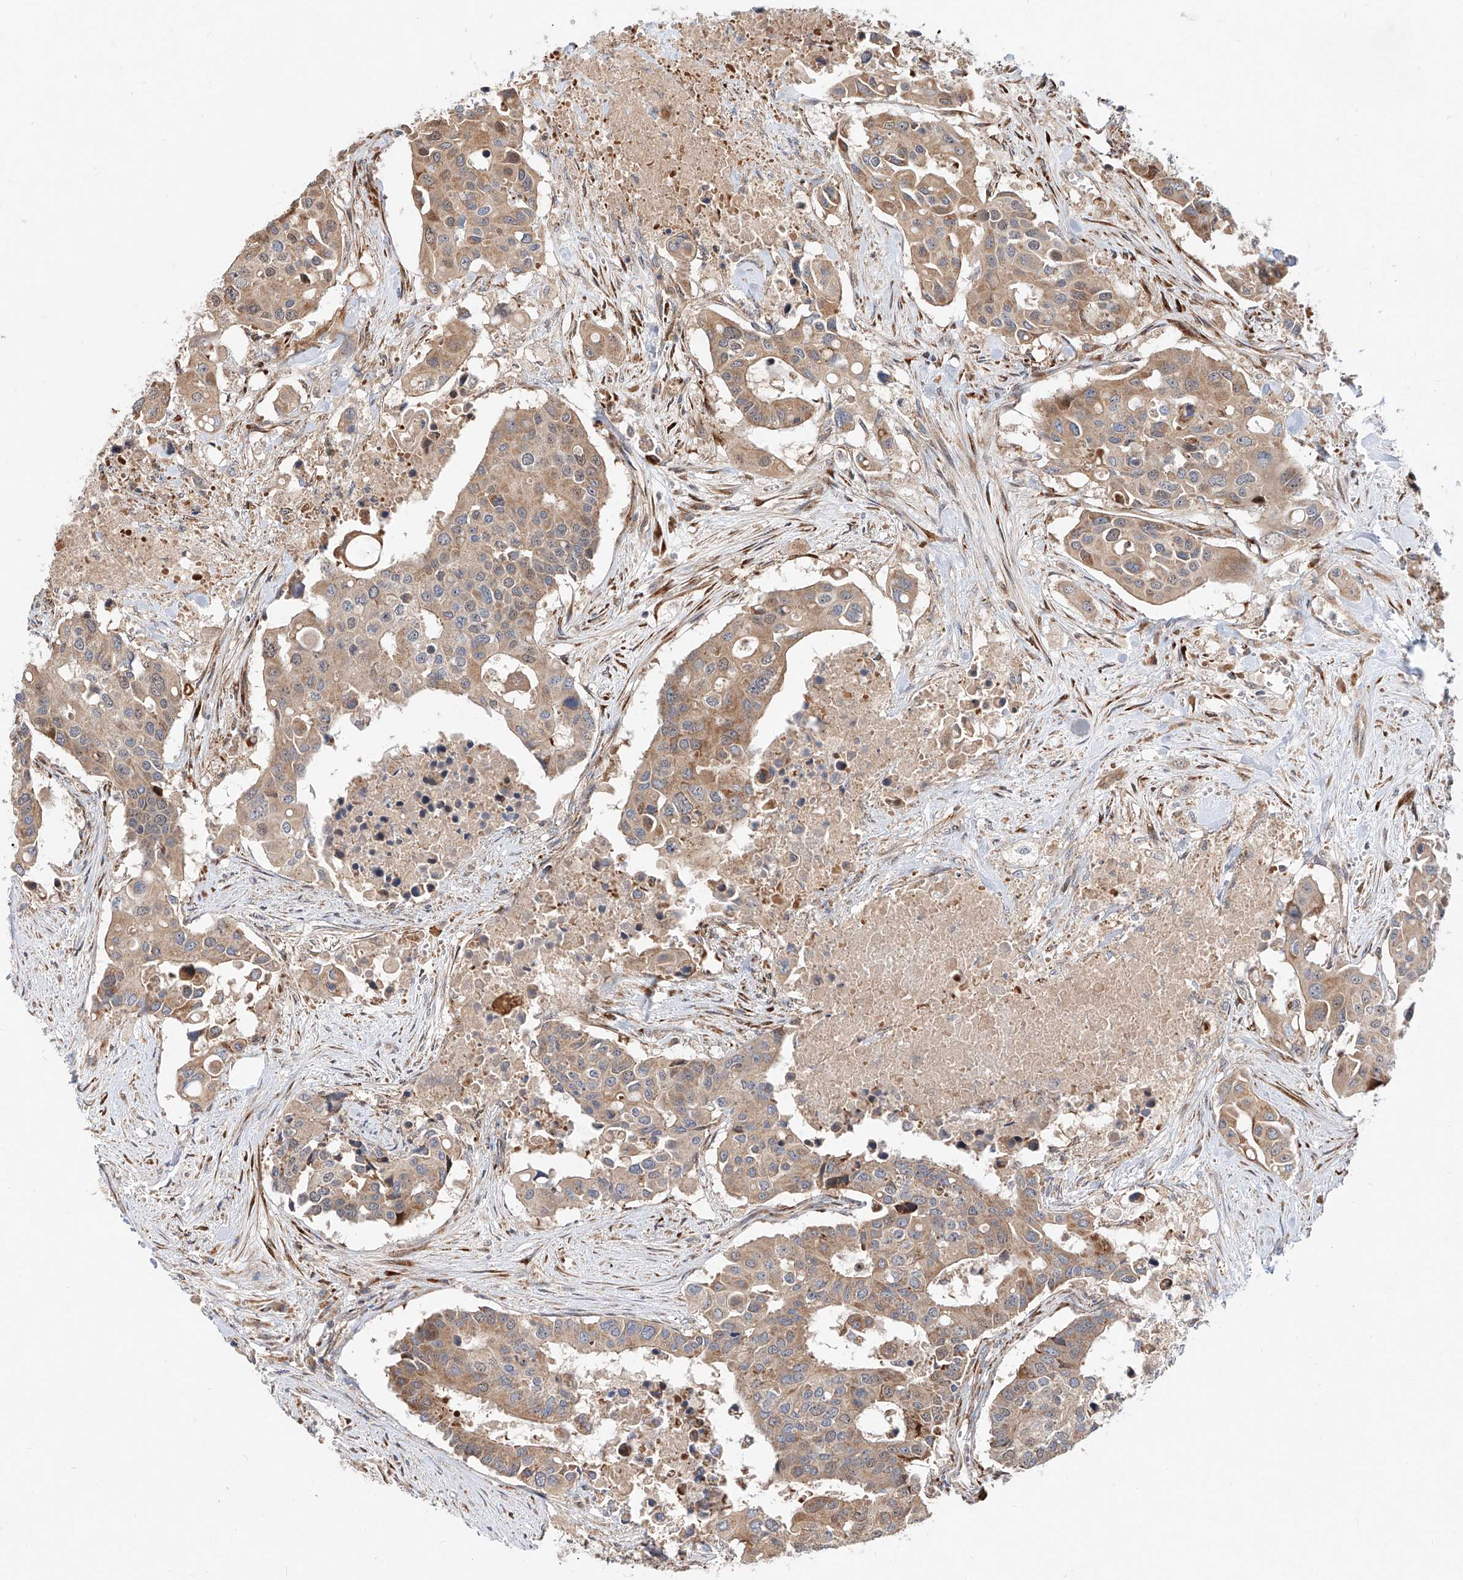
{"staining": {"intensity": "moderate", "quantity": ">75%", "location": "cytoplasmic/membranous"}, "tissue": "colorectal cancer", "cell_type": "Tumor cells", "image_type": "cancer", "snomed": [{"axis": "morphology", "description": "Adenocarcinoma, NOS"}, {"axis": "topography", "description": "Colon"}], "caption": "Human adenocarcinoma (colorectal) stained with a brown dye displays moderate cytoplasmic/membranous positive staining in about >75% of tumor cells.", "gene": "DIRAS3", "patient": {"sex": "male", "age": 77}}